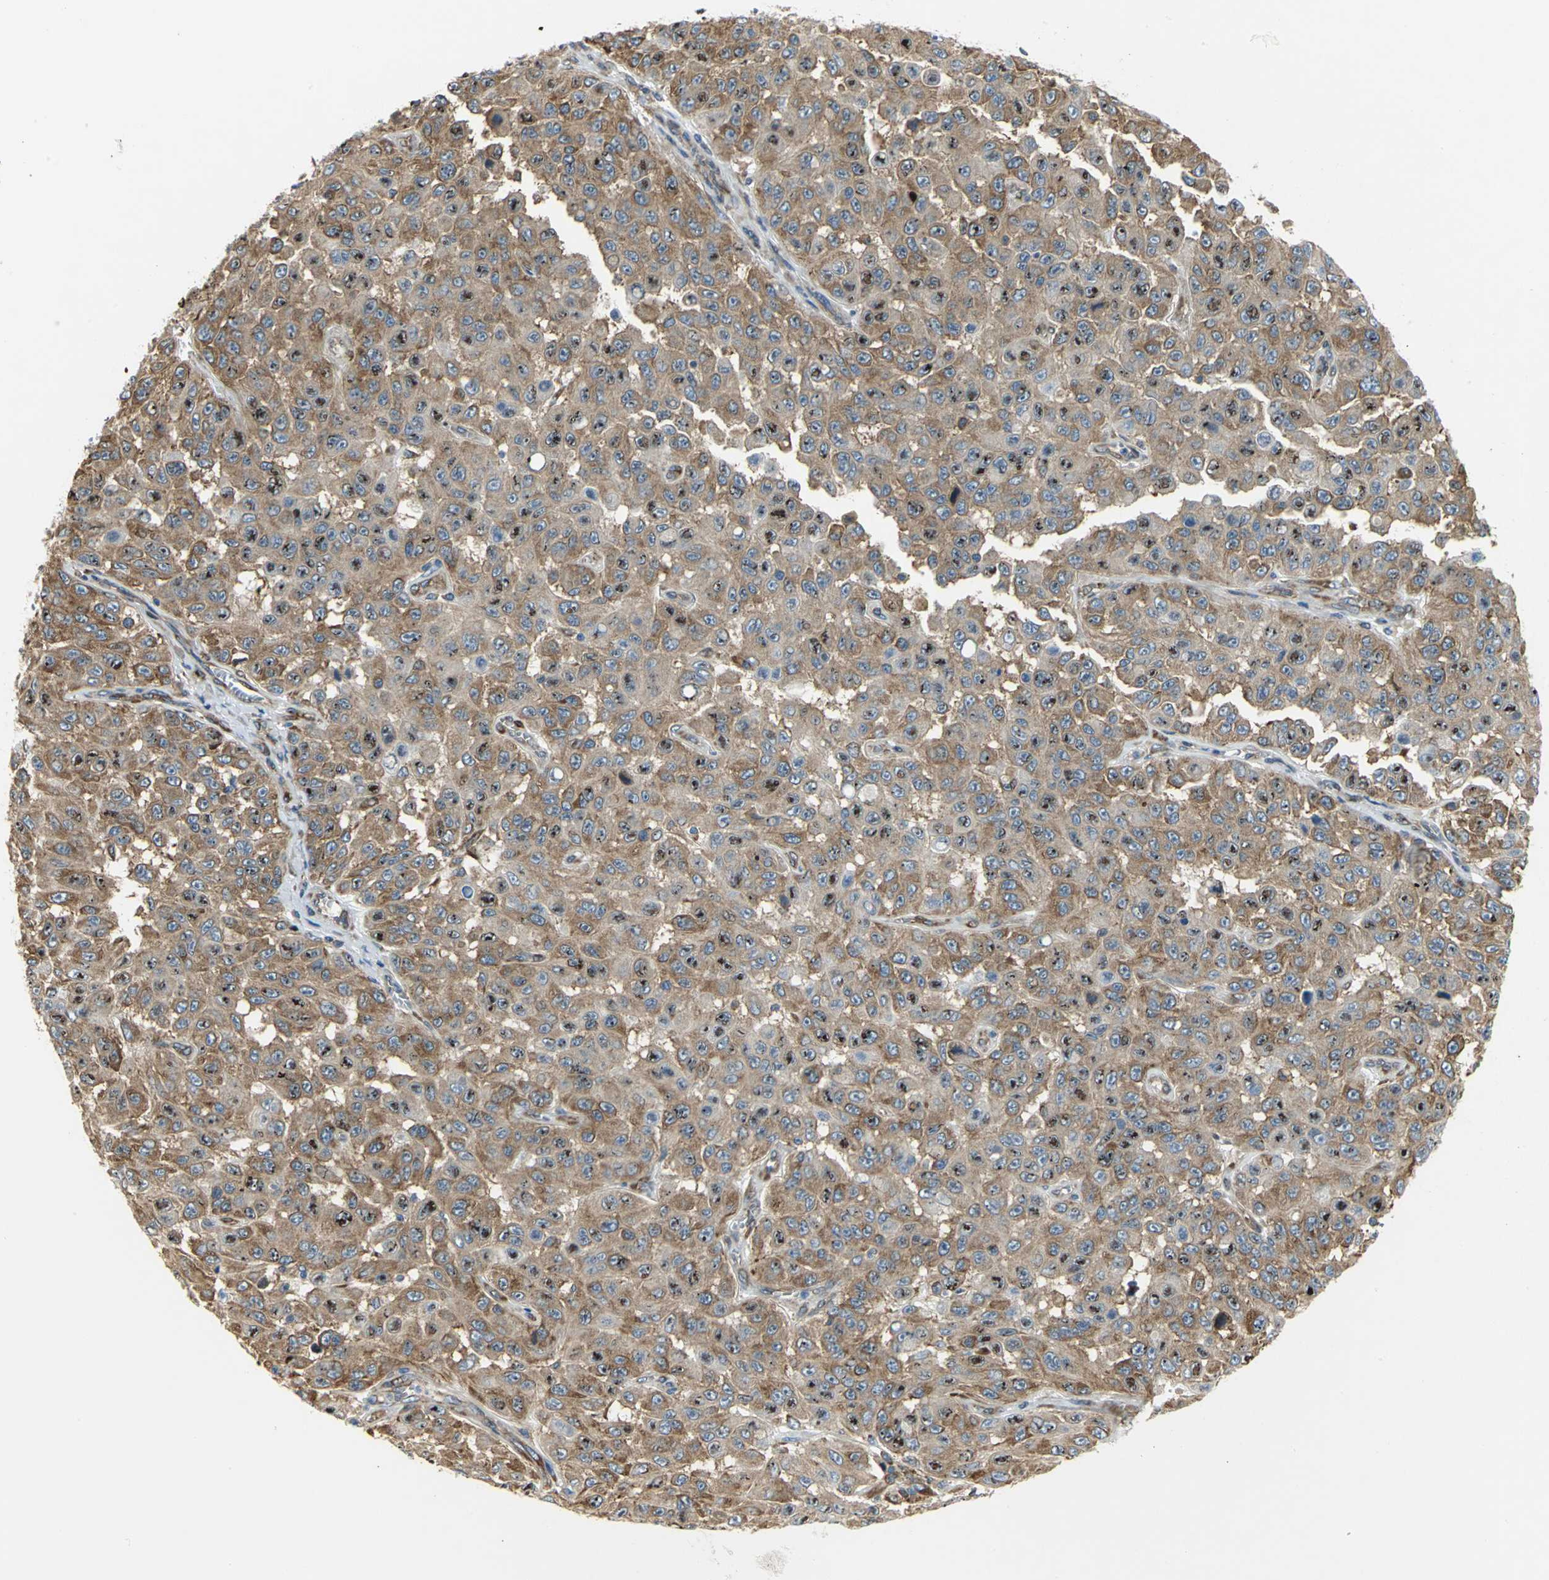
{"staining": {"intensity": "strong", "quantity": ">75%", "location": "cytoplasmic/membranous,nuclear"}, "tissue": "melanoma", "cell_type": "Tumor cells", "image_type": "cancer", "snomed": [{"axis": "morphology", "description": "Malignant melanoma, NOS"}, {"axis": "topography", "description": "Skin"}], "caption": "Immunohistochemistry (IHC) of melanoma exhibits high levels of strong cytoplasmic/membranous and nuclear staining in about >75% of tumor cells.", "gene": "YBX1", "patient": {"sex": "male", "age": 30}}